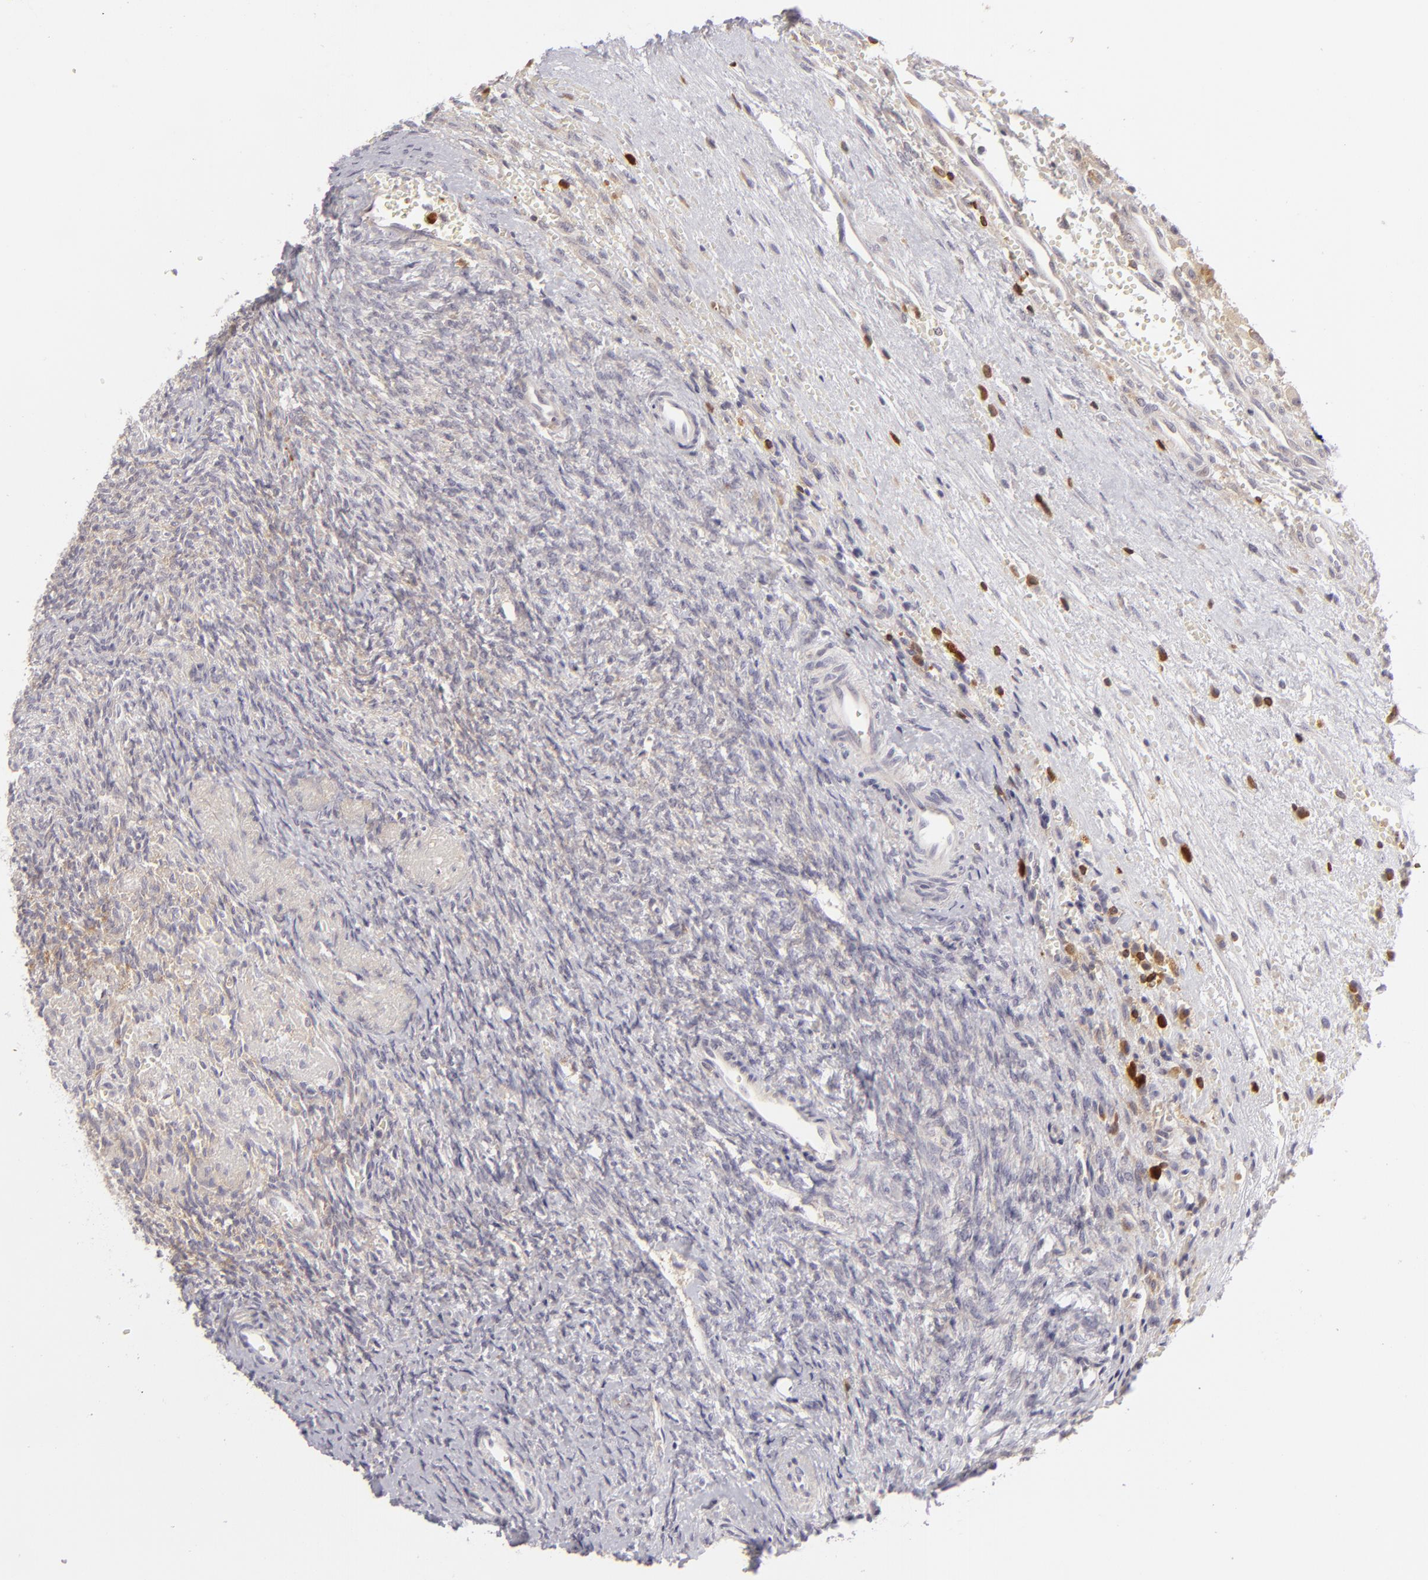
{"staining": {"intensity": "negative", "quantity": "none", "location": "none"}, "tissue": "ovary", "cell_type": "Ovarian stroma cells", "image_type": "normal", "snomed": [{"axis": "morphology", "description": "Normal tissue, NOS"}, {"axis": "topography", "description": "Ovary"}], "caption": "DAB (3,3'-diaminobenzidine) immunohistochemical staining of normal ovary exhibits no significant expression in ovarian stroma cells. (DAB immunohistochemistry, high magnification).", "gene": "APOBEC3G", "patient": {"sex": "female", "age": 56}}